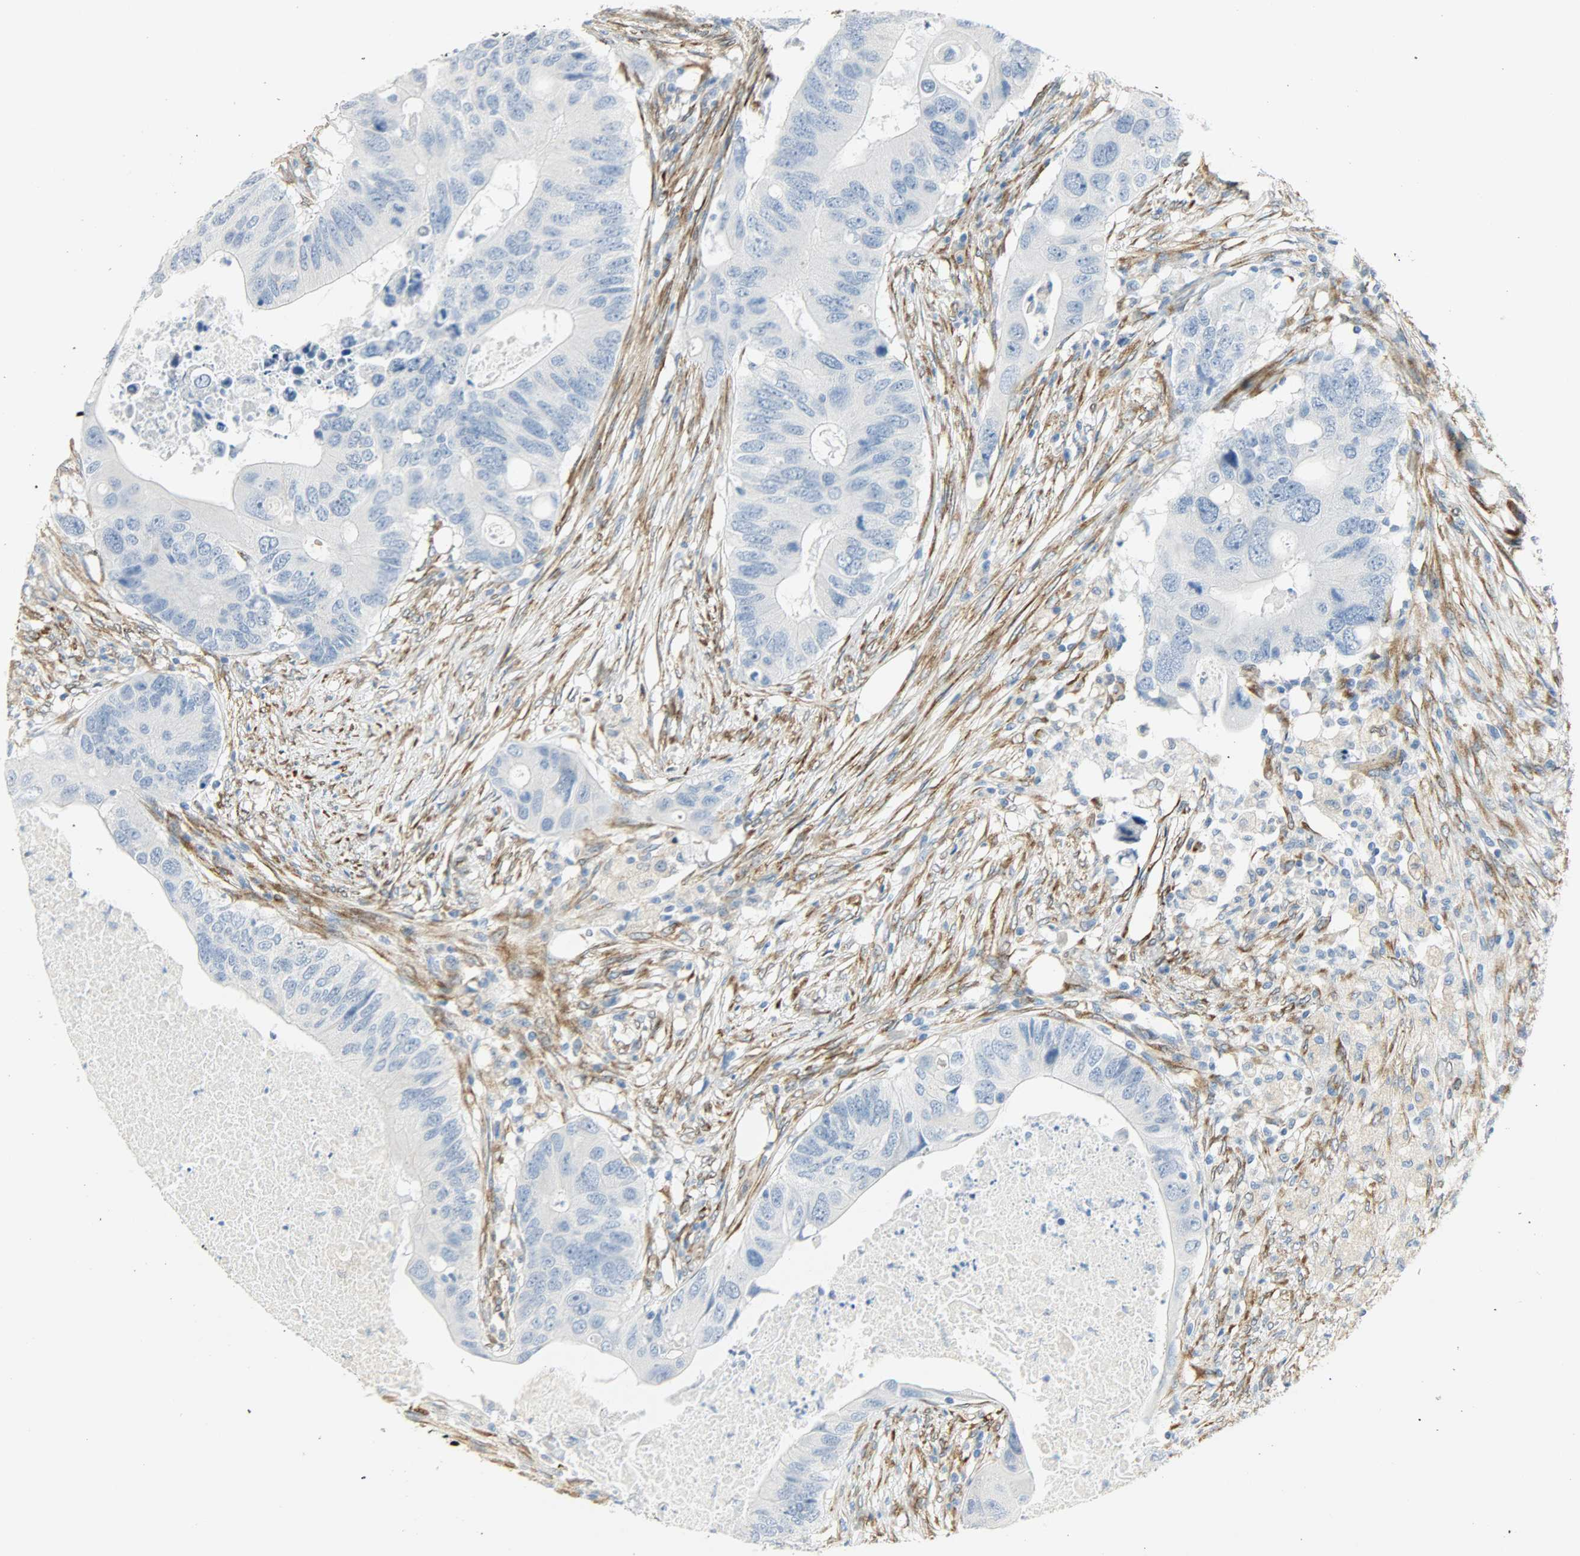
{"staining": {"intensity": "negative", "quantity": "none", "location": "none"}, "tissue": "colorectal cancer", "cell_type": "Tumor cells", "image_type": "cancer", "snomed": [{"axis": "morphology", "description": "Adenocarcinoma, NOS"}, {"axis": "topography", "description": "Colon"}], "caption": "A micrograph of colorectal cancer stained for a protein exhibits no brown staining in tumor cells.", "gene": "PKD2", "patient": {"sex": "male", "age": 71}}